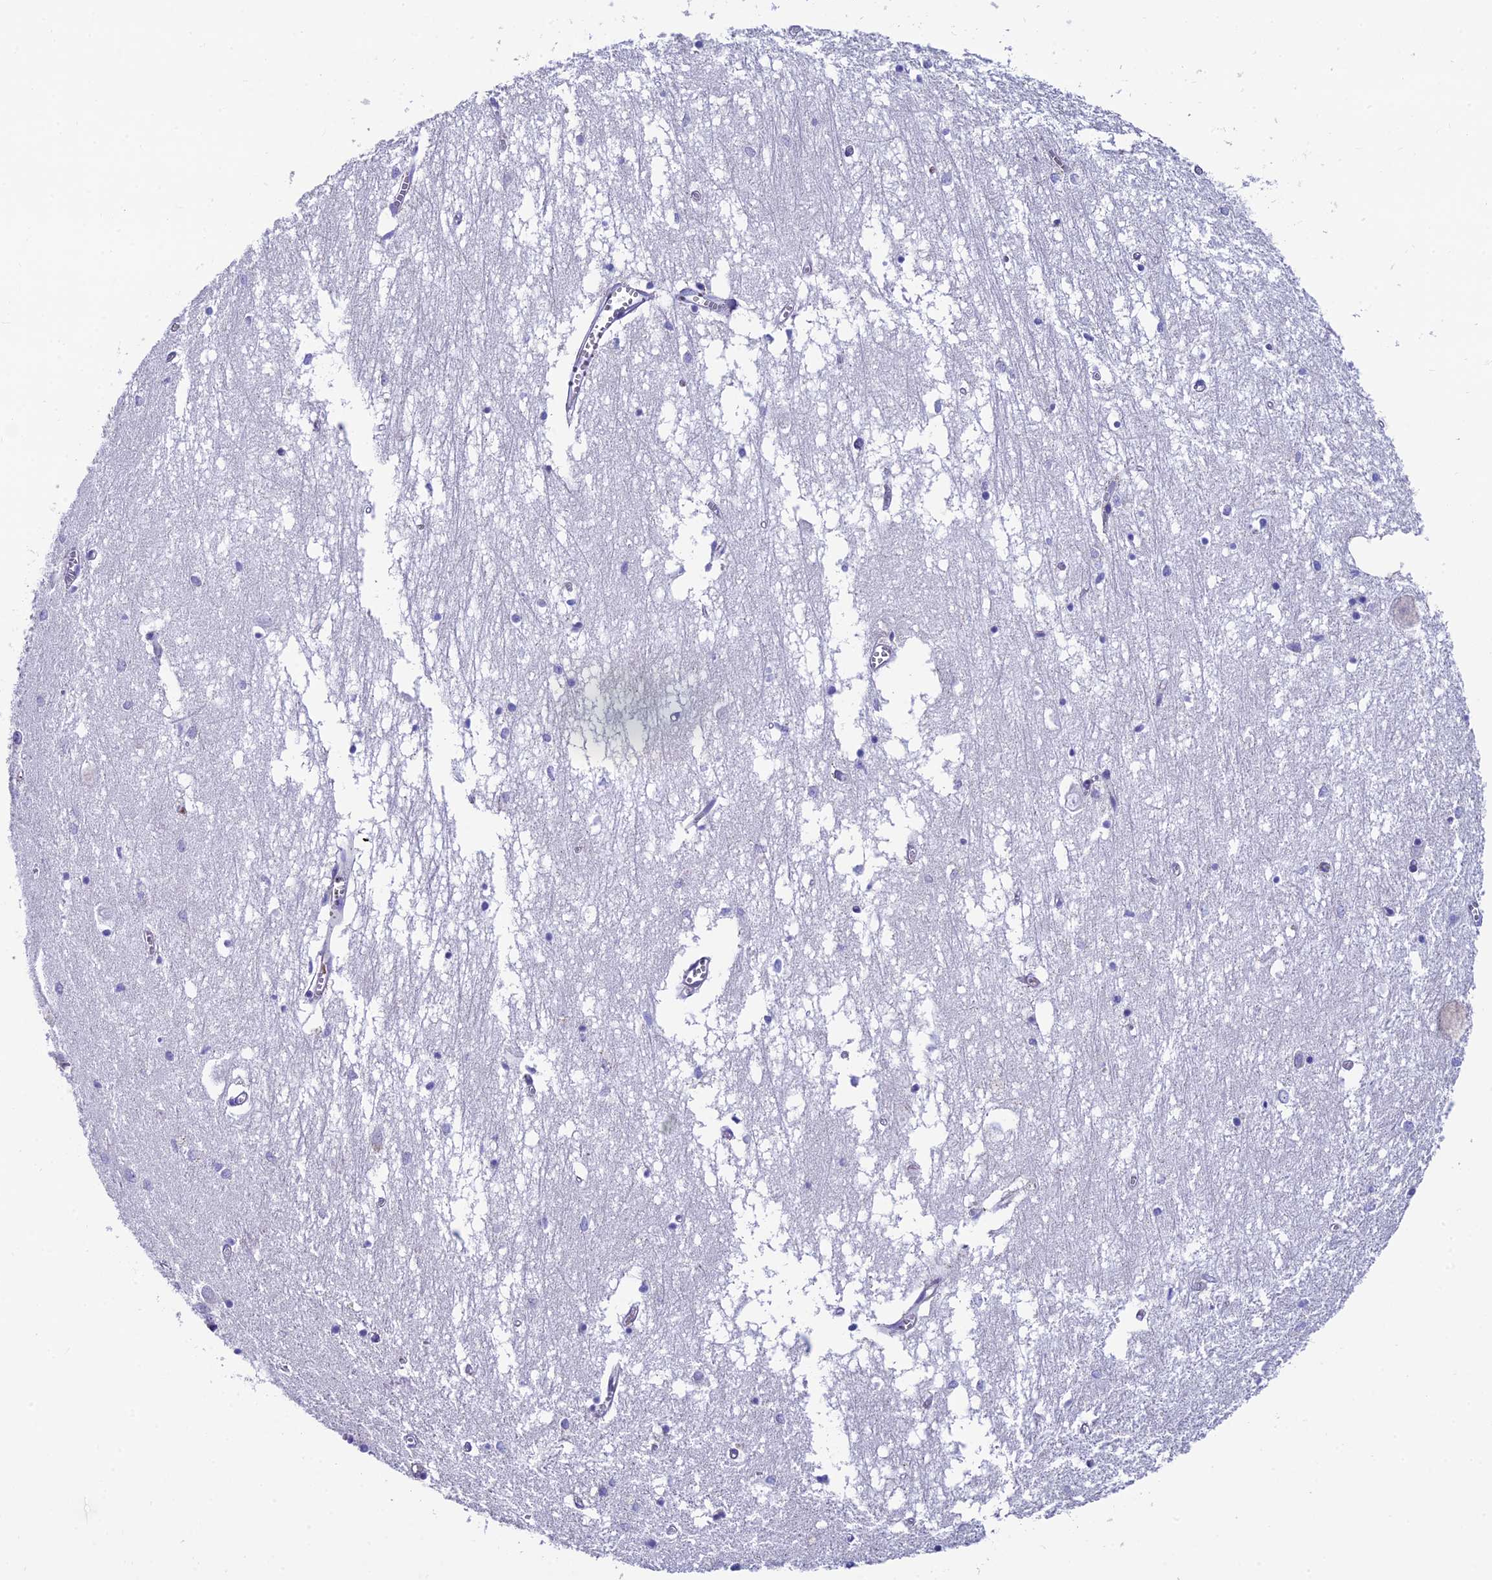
{"staining": {"intensity": "negative", "quantity": "none", "location": "none"}, "tissue": "hippocampus", "cell_type": "Glial cells", "image_type": "normal", "snomed": [{"axis": "morphology", "description": "Normal tissue, NOS"}, {"axis": "topography", "description": "Hippocampus"}], "caption": "High power microscopy image of an immunohistochemistry (IHC) photomicrograph of benign hippocampus, revealing no significant positivity in glial cells.", "gene": "MACIR", "patient": {"sex": "male", "age": 70}}